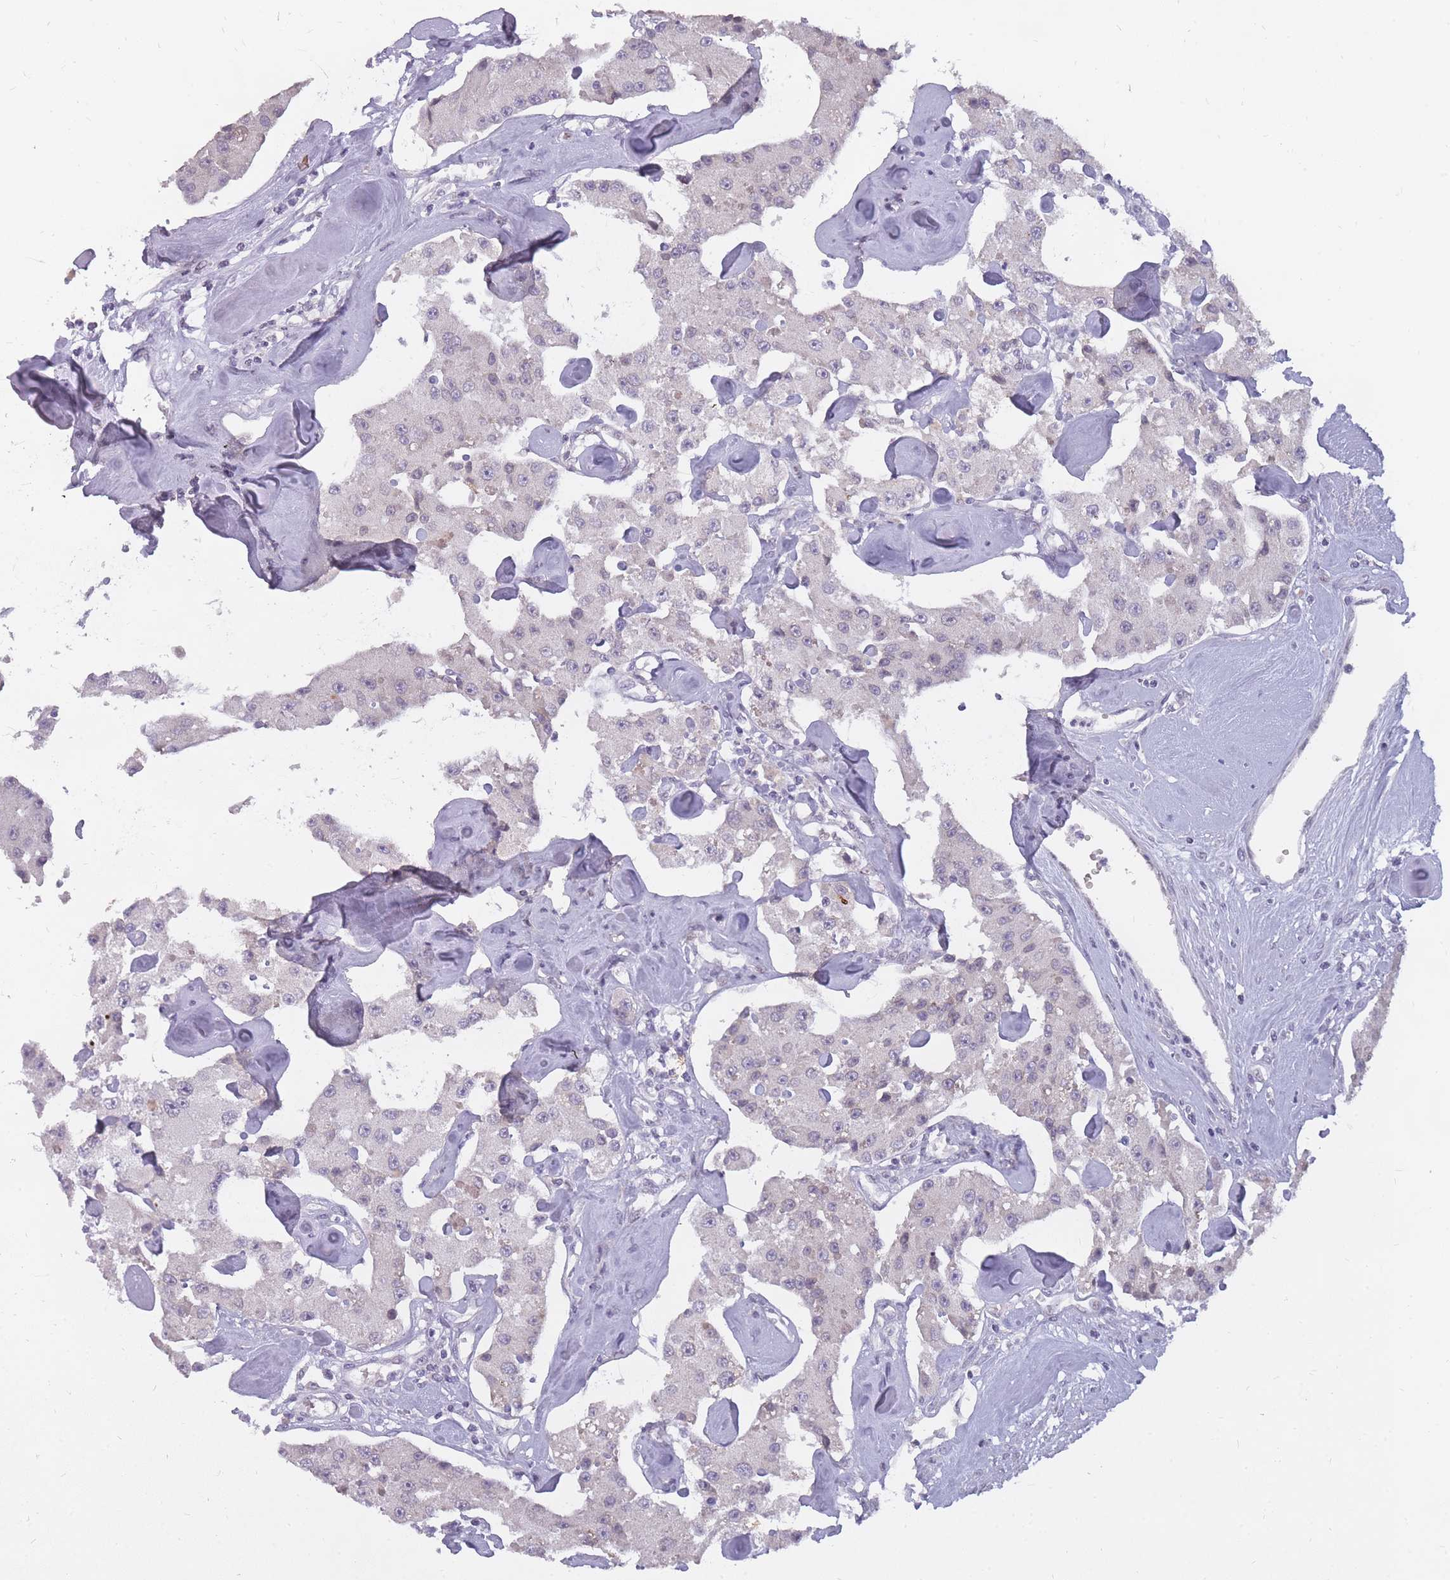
{"staining": {"intensity": "negative", "quantity": "none", "location": "none"}, "tissue": "carcinoid", "cell_type": "Tumor cells", "image_type": "cancer", "snomed": [{"axis": "morphology", "description": "Carcinoid, malignant, NOS"}, {"axis": "topography", "description": "Pancreas"}], "caption": "Immunohistochemistry (IHC) of human carcinoid (malignant) displays no staining in tumor cells.", "gene": "POMZP3", "patient": {"sex": "male", "age": 41}}